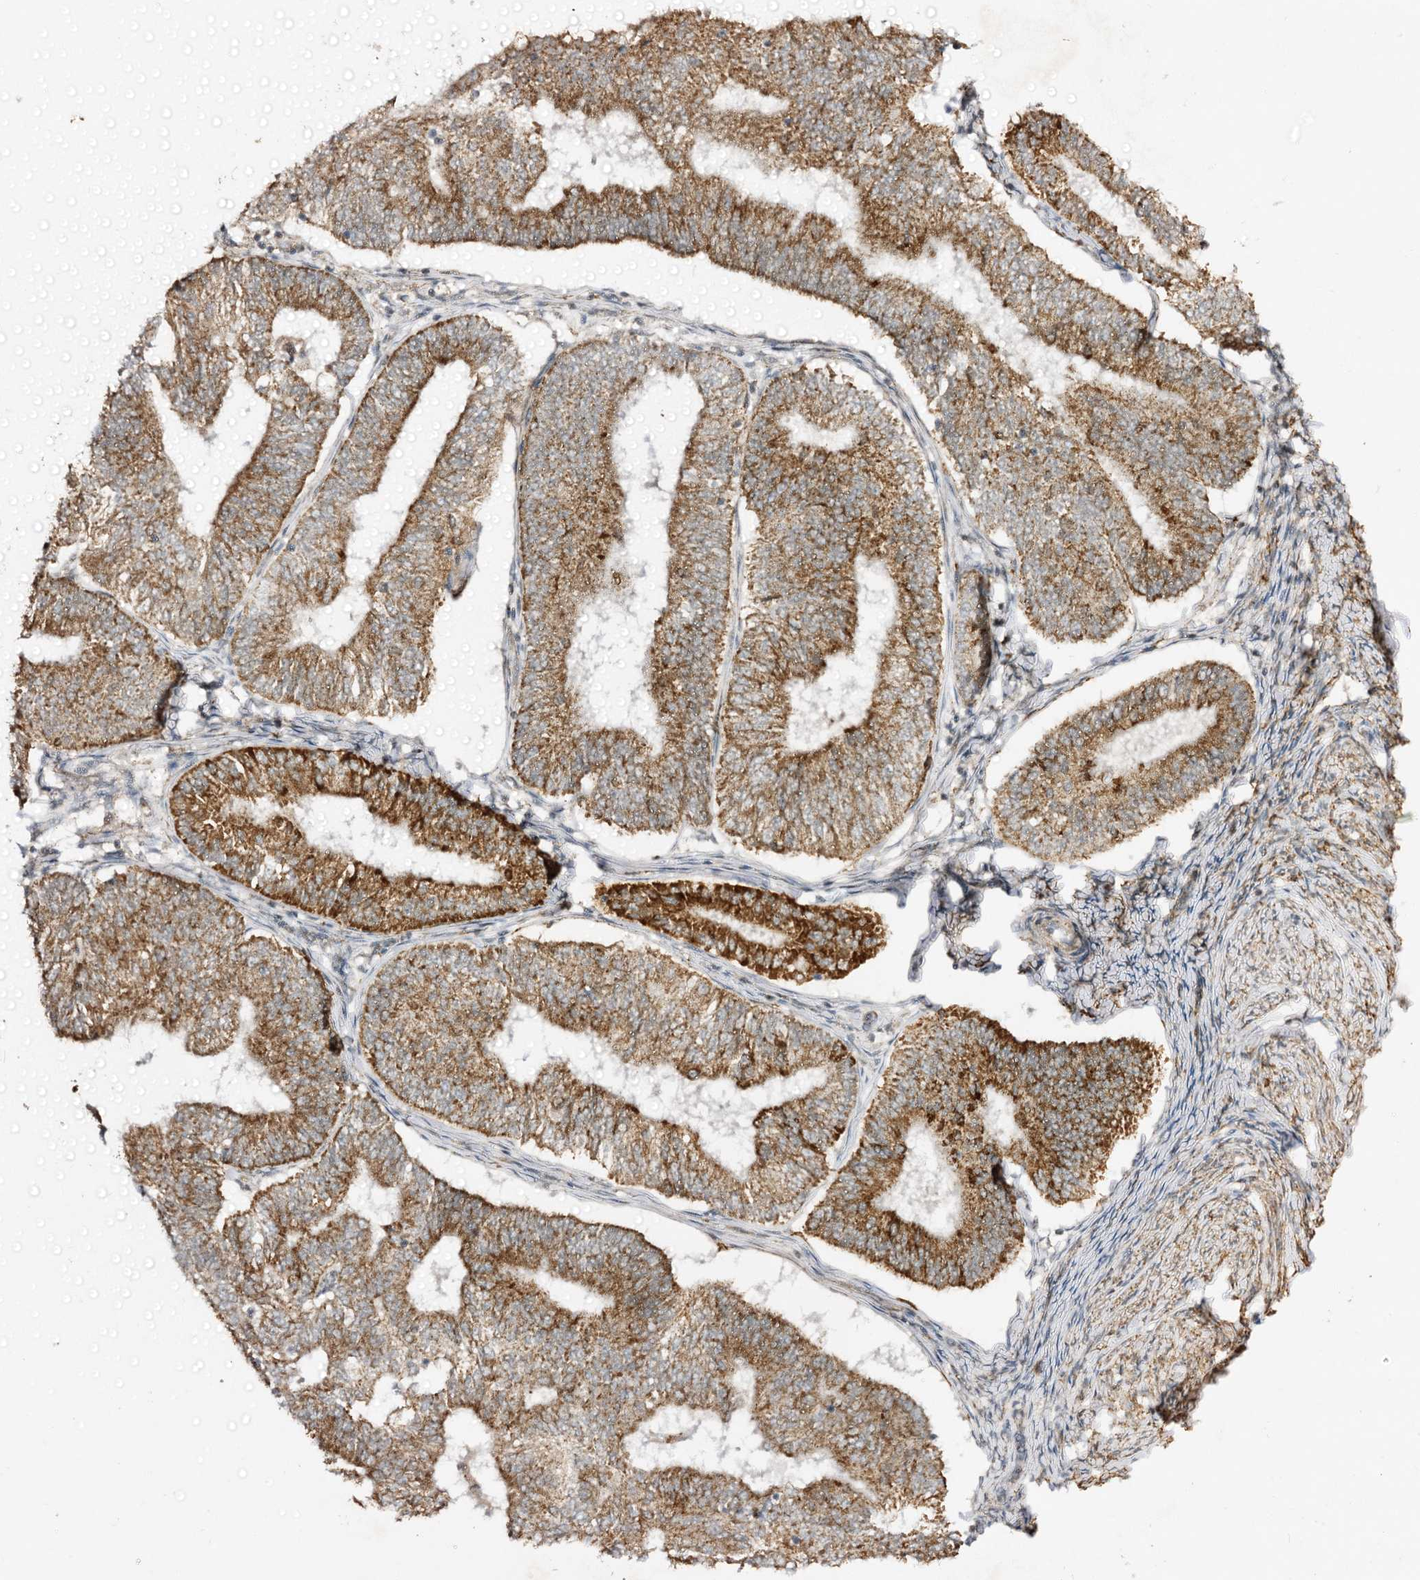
{"staining": {"intensity": "moderate", "quantity": ">75%", "location": "cytoplasmic/membranous"}, "tissue": "endometrial cancer", "cell_type": "Tumor cells", "image_type": "cancer", "snomed": [{"axis": "morphology", "description": "Adenocarcinoma, NOS"}, {"axis": "topography", "description": "Endometrium"}], "caption": "This is a micrograph of immunohistochemistry (IHC) staining of endometrial cancer, which shows moderate positivity in the cytoplasmic/membranous of tumor cells.", "gene": "CBR4", "patient": {"sex": "female", "age": 58}}